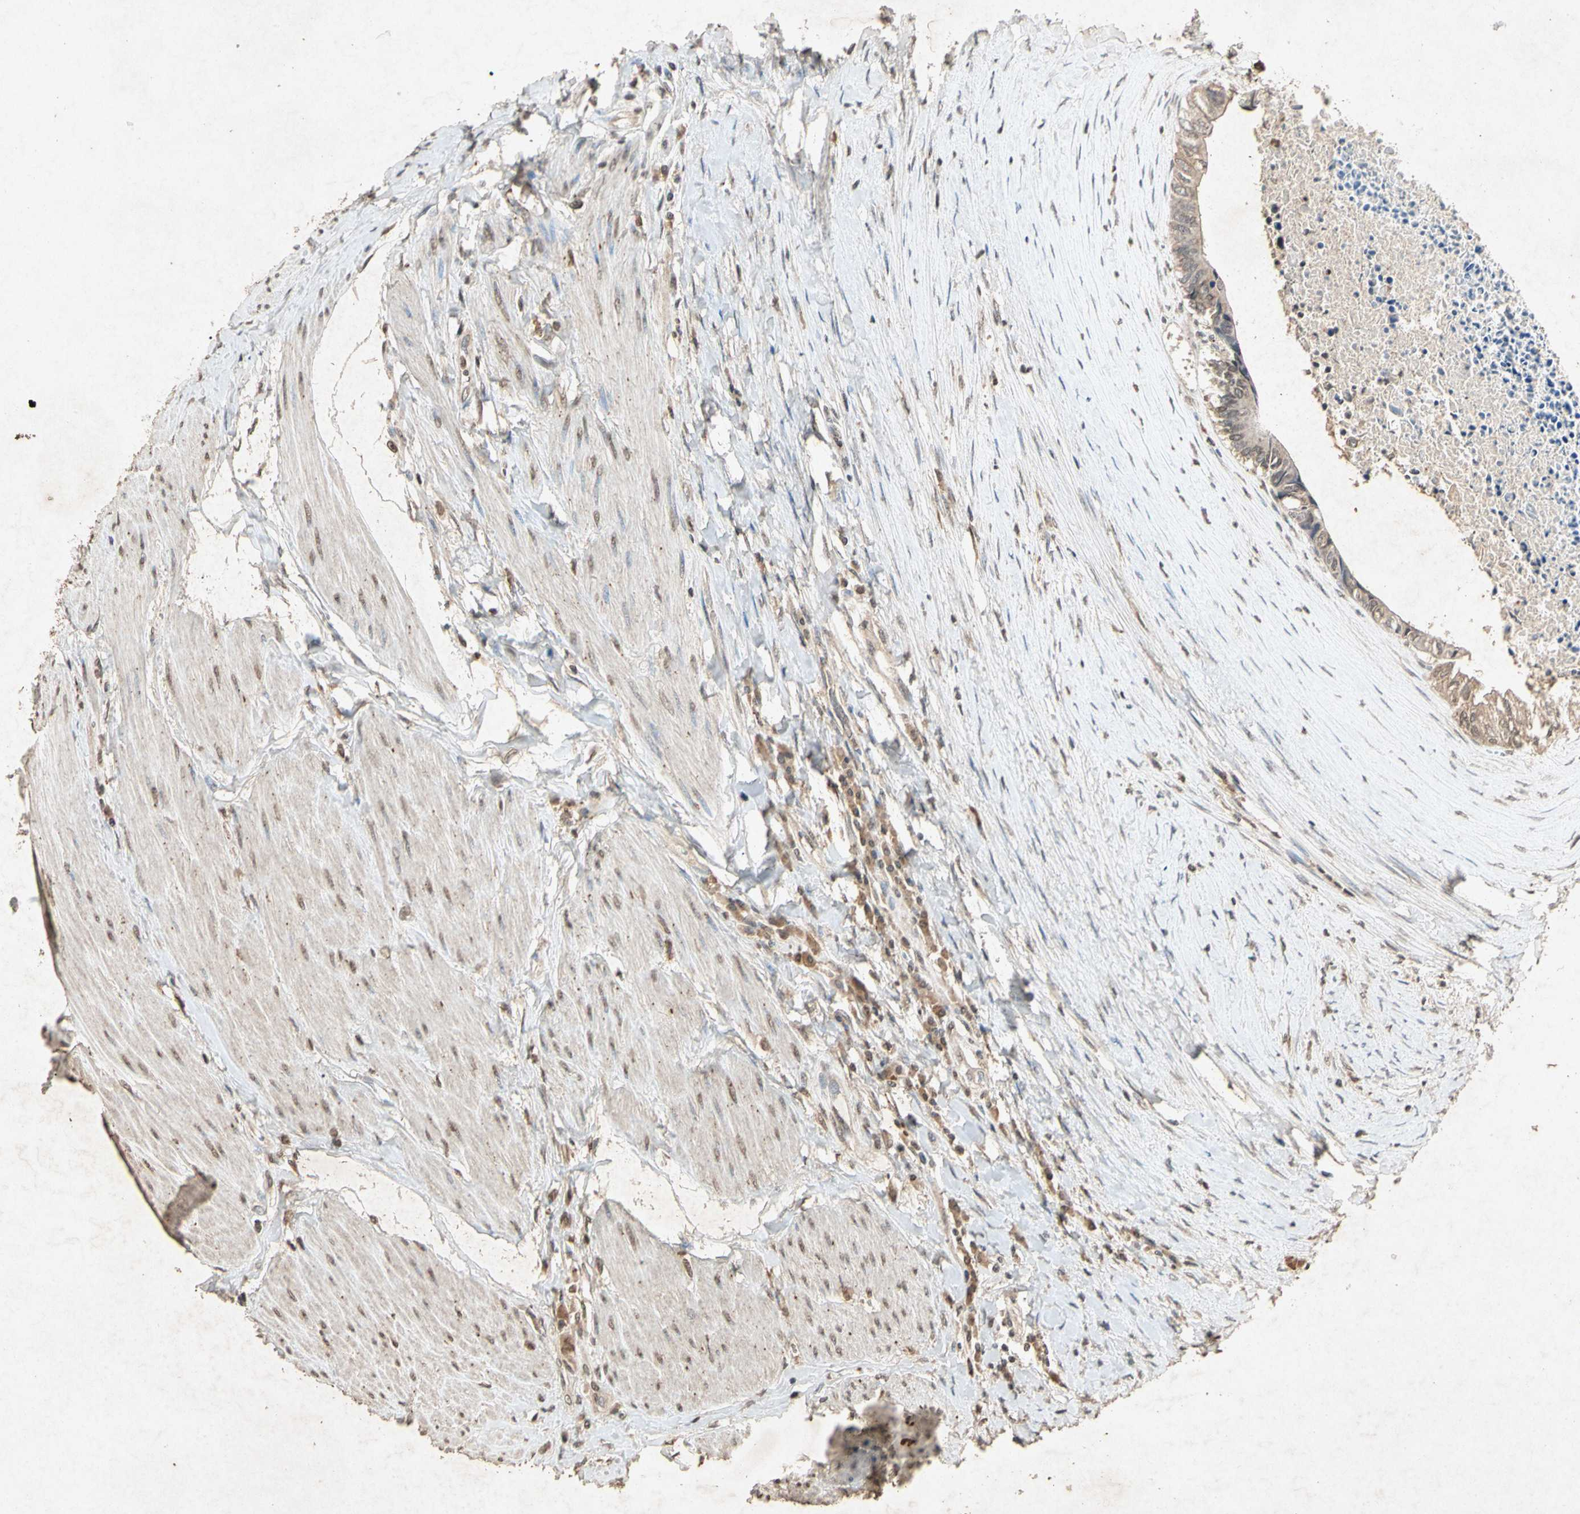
{"staining": {"intensity": "weak", "quantity": ">75%", "location": "cytoplasmic/membranous"}, "tissue": "colorectal cancer", "cell_type": "Tumor cells", "image_type": "cancer", "snomed": [{"axis": "morphology", "description": "Adenocarcinoma, NOS"}, {"axis": "topography", "description": "Rectum"}], "caption": "The image demonstrates a brown stain indicating the presence of a protein in the cytoplasmic/membranous of tumor cells in adenocarcinoma (colorectal).", "gene": "MSRB1", "patient": {"sex": "male", "age": 63}}